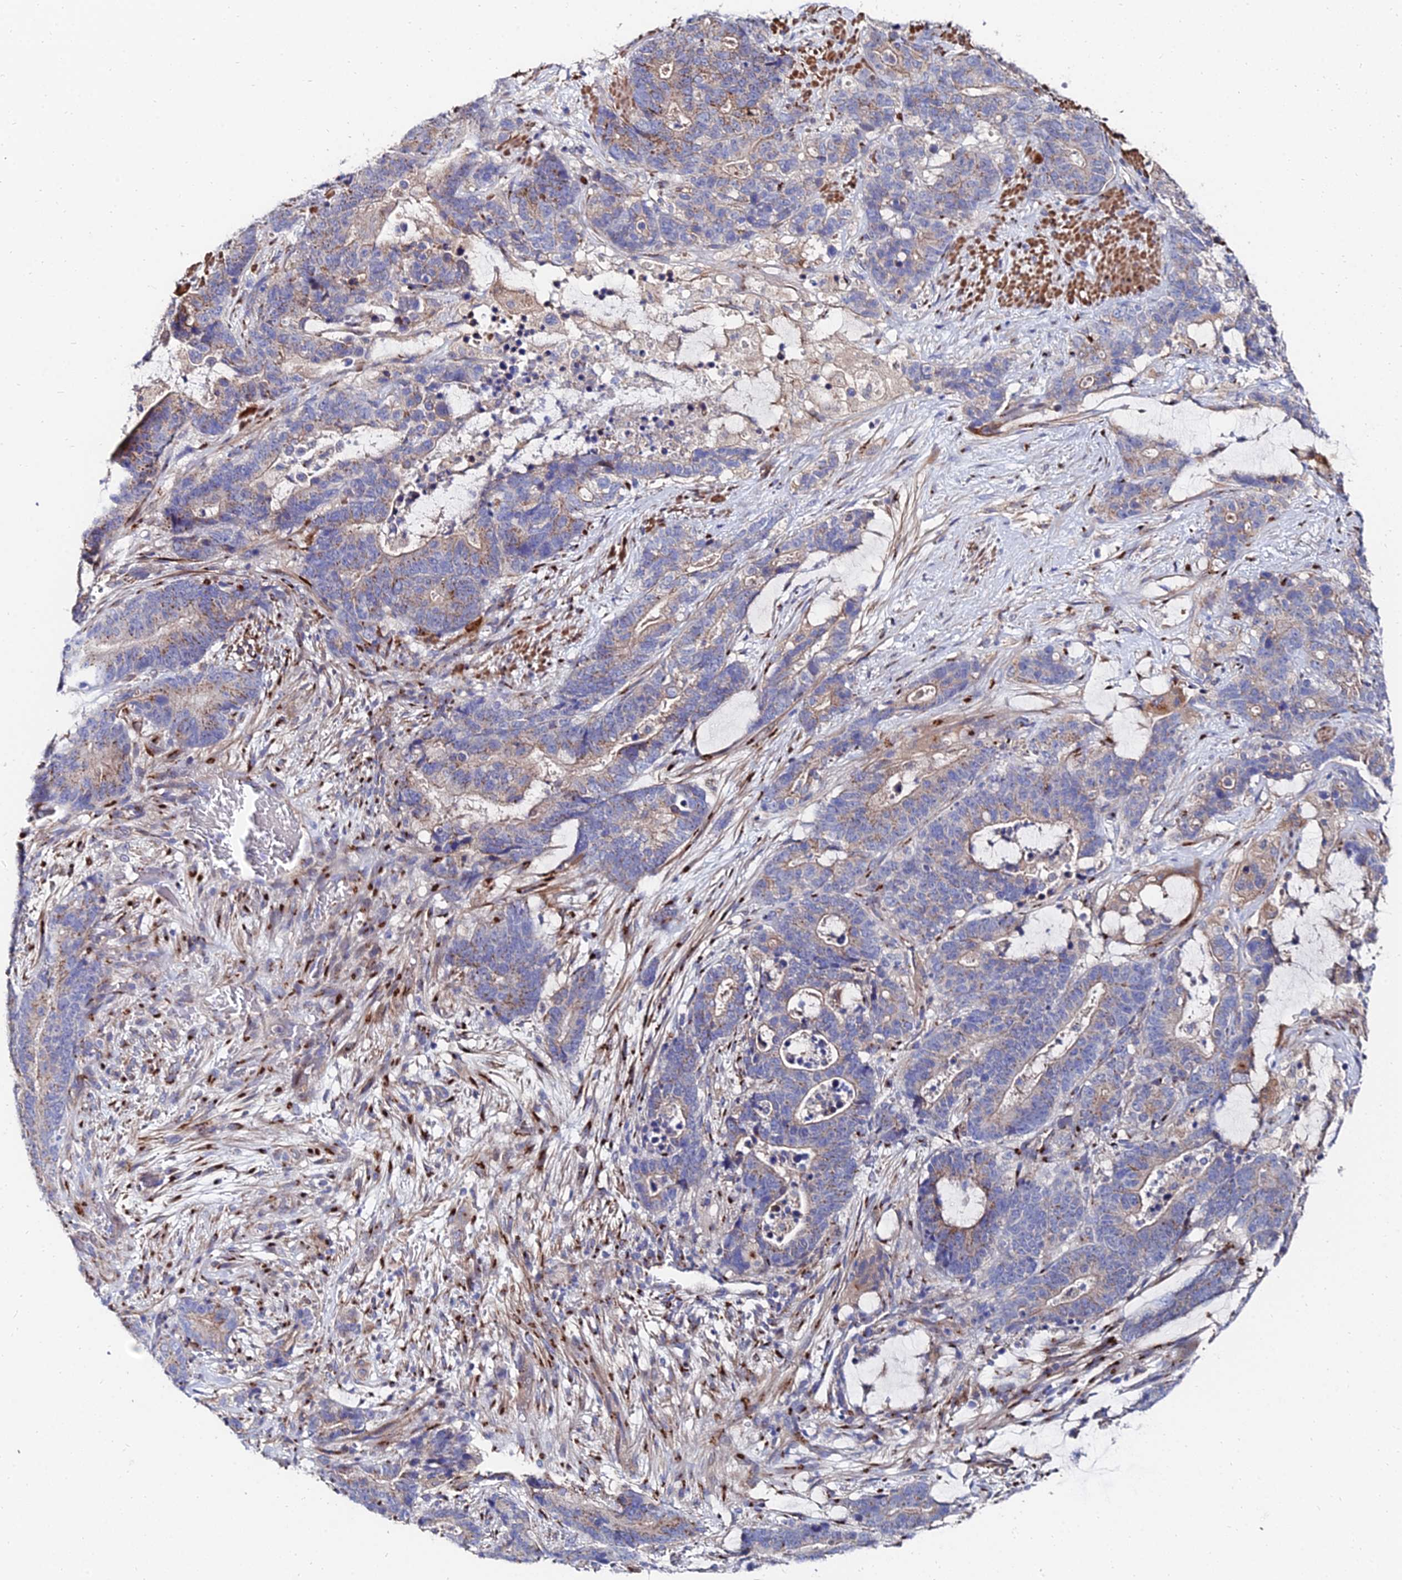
{"staining": {"intensity": "moderate", "quantity": "25%-75%", "location": "cytoplasmic/membranous"}, "tissue": "stomach cancer", "cell_type": "Tumor cells", "image_type": "cancer", "snomed": [{"axis": "morphology", "description": "Adenocarcinoma, NOS"}, {"axis": "topography", "description": "Stomach"}], "caption": "An image showing moderate cytoplasmic/membranous staining in about 25%-75% of tumor cells in adenocarcinoma (stomach), as visualized by brown immunohistochemical staining.", "gene": "BORCS8", "patient": {"sex": "female", "age": 76}}